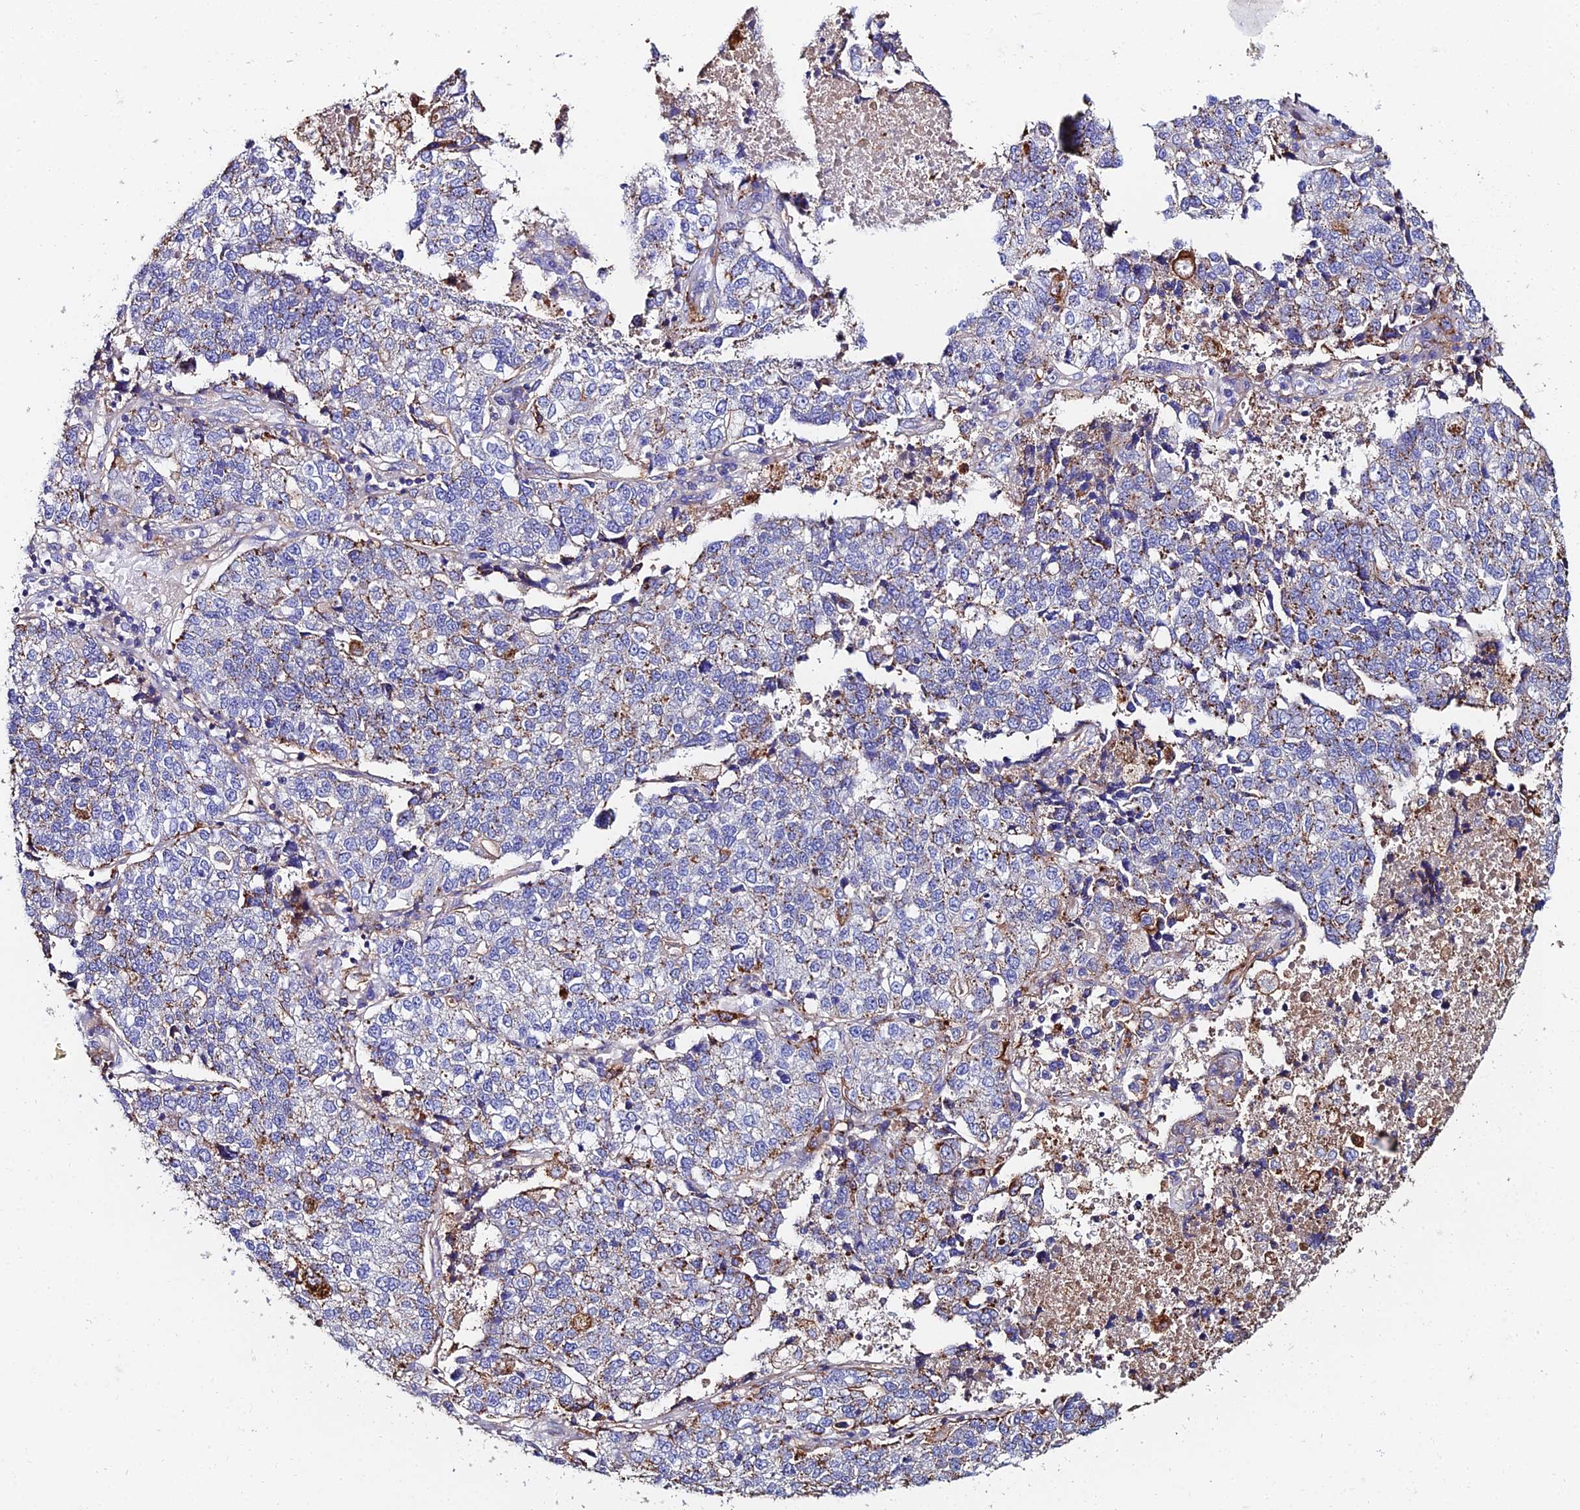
{"staining": {"intensity": "moderate", "quantity": "<25%", "location": "cytoplasmic/membranous"}, "tissue": "lung cancer", "cell_type": "Tumor cells", "image_type": "cancer", "snomed": [{"axis": "morphology", "description": "Adenocarcinoma, NOS"}, {"axis": "topography", "description": "Lung"}], "caption": "DAB (3,3'-diaminobenzidine) immunohistochemical staining of human lung cancer (adenocarcinoma) exhibits moderate cytoplasmic/membranous protein positivity in about <25% of tumor cells. (DAB = brown stain, brightfield microscopy at high magnification).", "gene": "C6", "patient": {"sex": "male", "age": 49}}